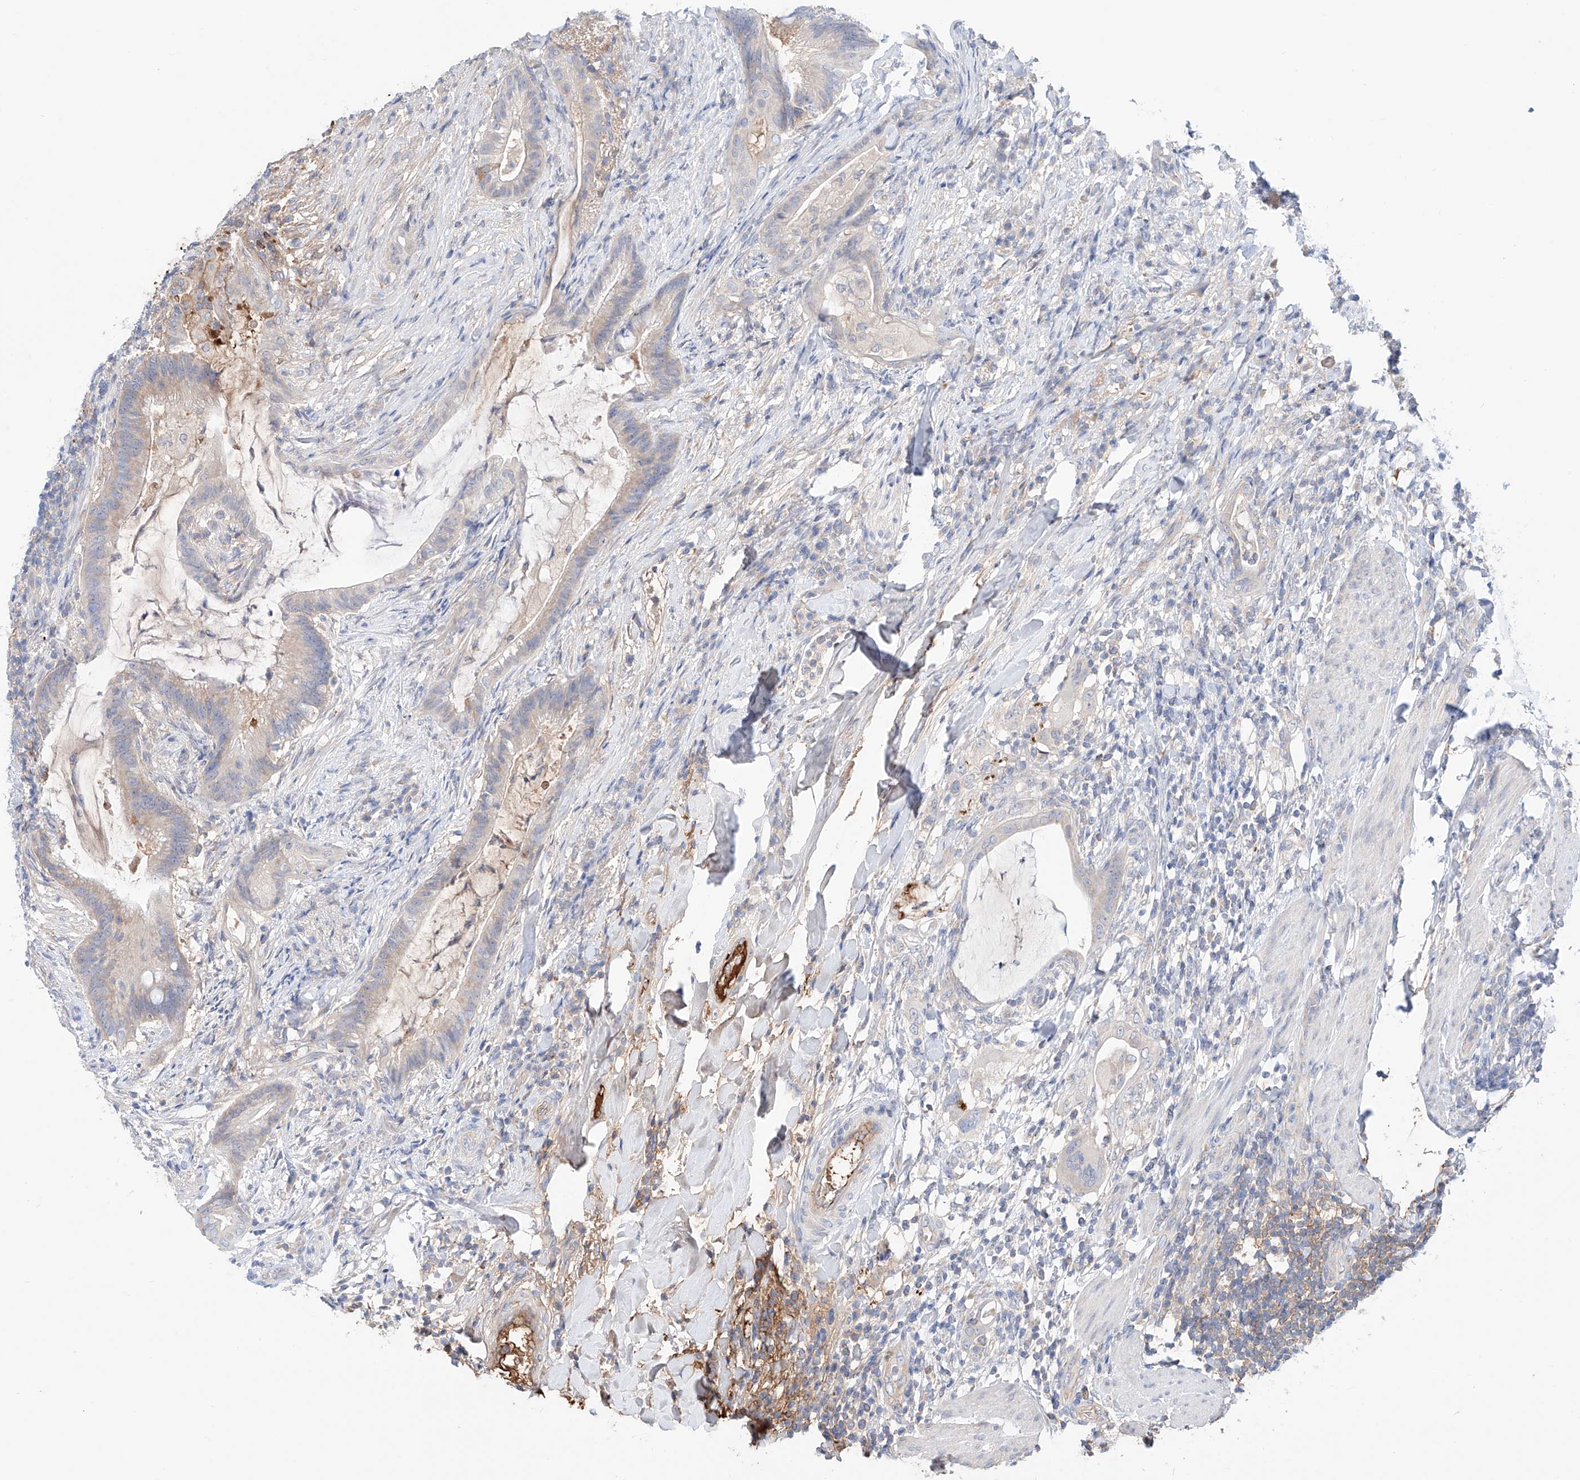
{"staining": {"intensity": "negative", "quantity": "none", "location": "none"}, "tissue": "colorectal cancer", "cell_type": "Tumor cells", "image_type": "cancer", "snomed": [{"axis": "morphology", "description": "Adenocarcinoma, NOS"}, {"axis": "topography", "description": "Colon"}], "caption": "IHC of human colorectal cancer (adenocarcinoma) exhibits no positivity in tumor cells.", "gene": "PGGT1B", "patient": {"sex": "female", "age": 66}}